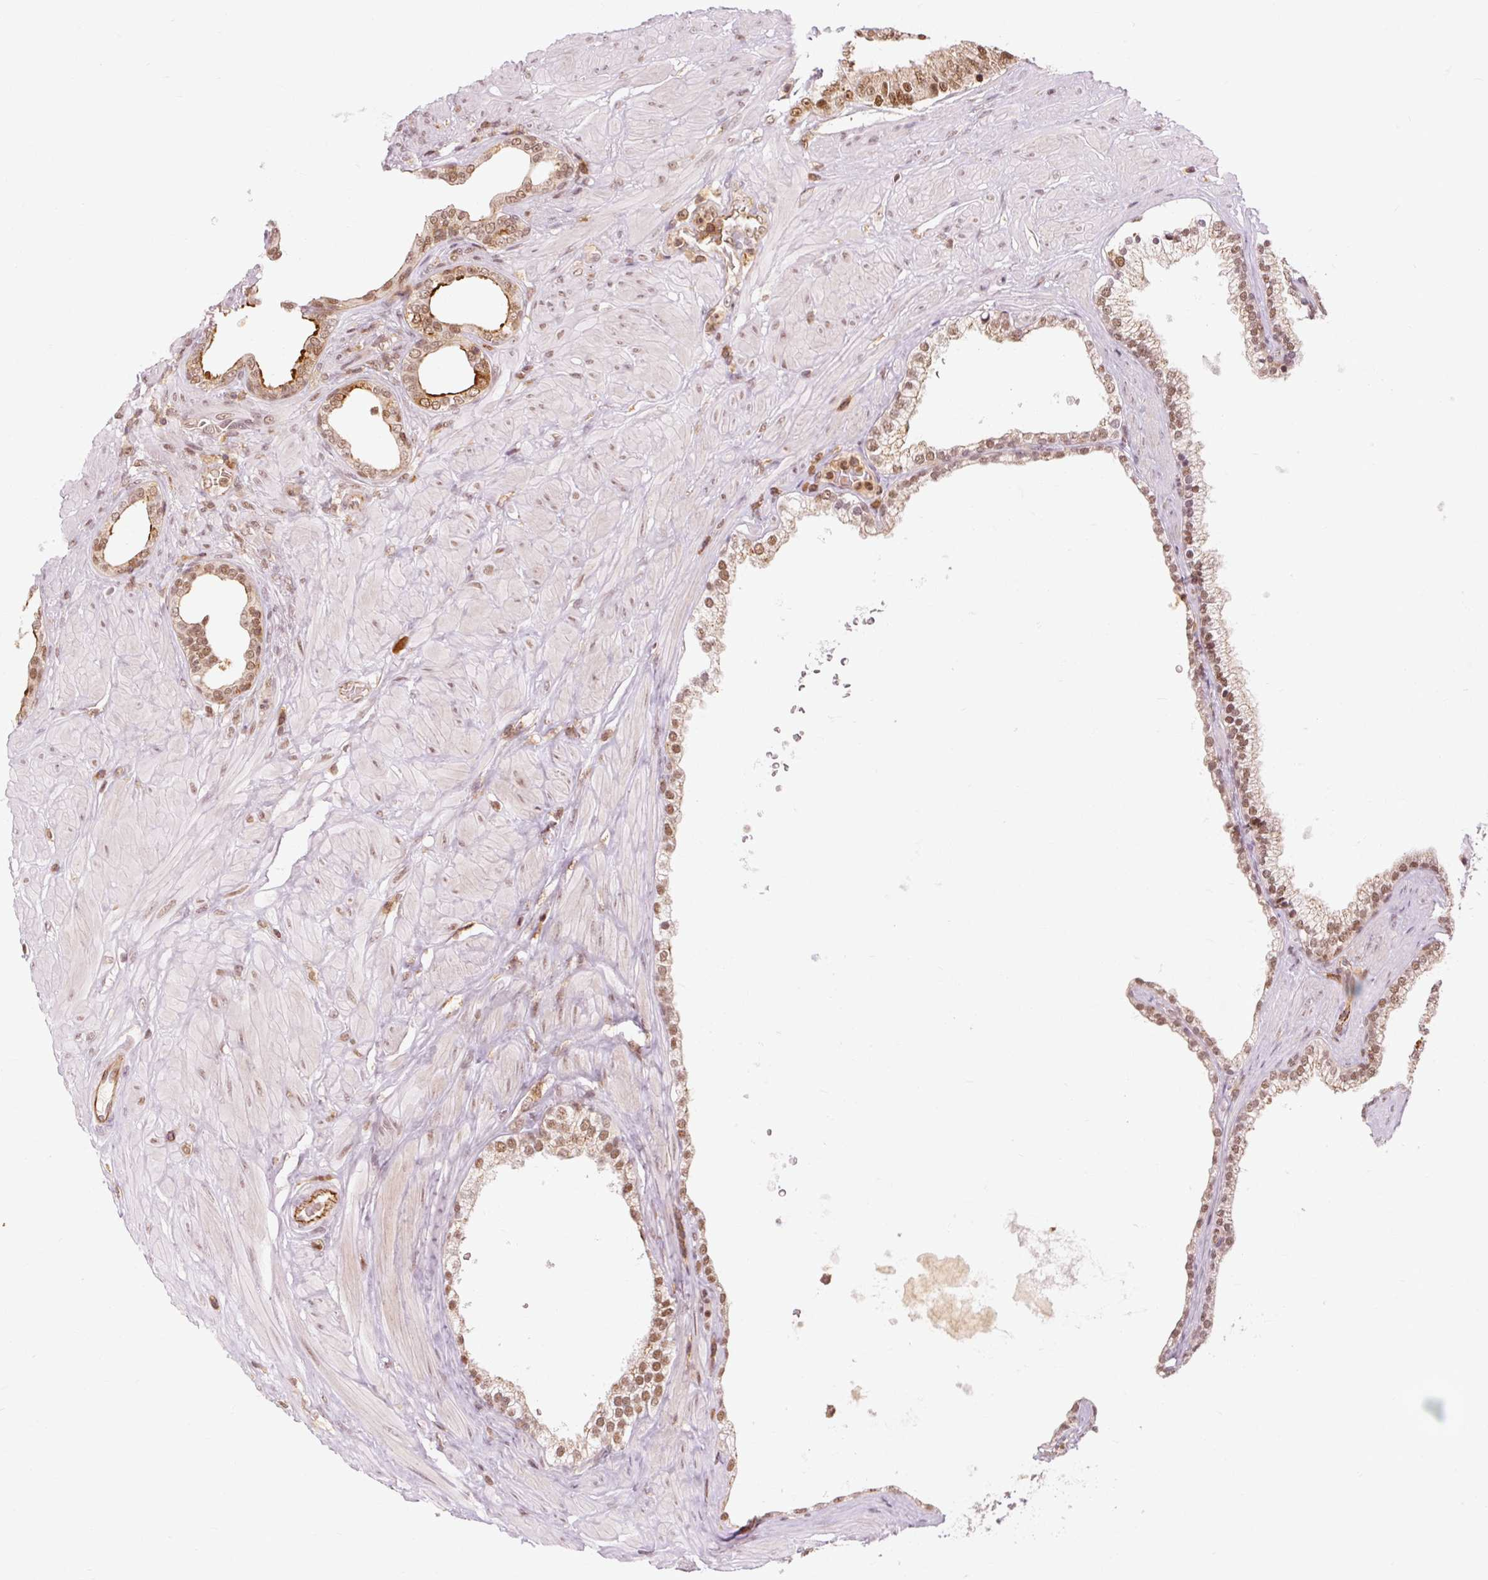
{"staining": {"intensity": "moderate", "quantity": ">75%", "location": "nuclear"}, "tissue": "prostate cancer", "cell_type": "Tumor cells", "image_type": "cancer", "snomed": [{"axis": "morphology", "description": "Adenocarcinoma, High grade"}, {"axis": "topography", "description": "Prostate"}], "caption": "Immunohistochemistry (IHC) of human high-grade adenocarcinoma (prostate) displays medium levels of moderate nuclear expression in about >75% of tumor cells.", "gene": "CSTF1", "patient": {"sex": "male", "age": 68}}